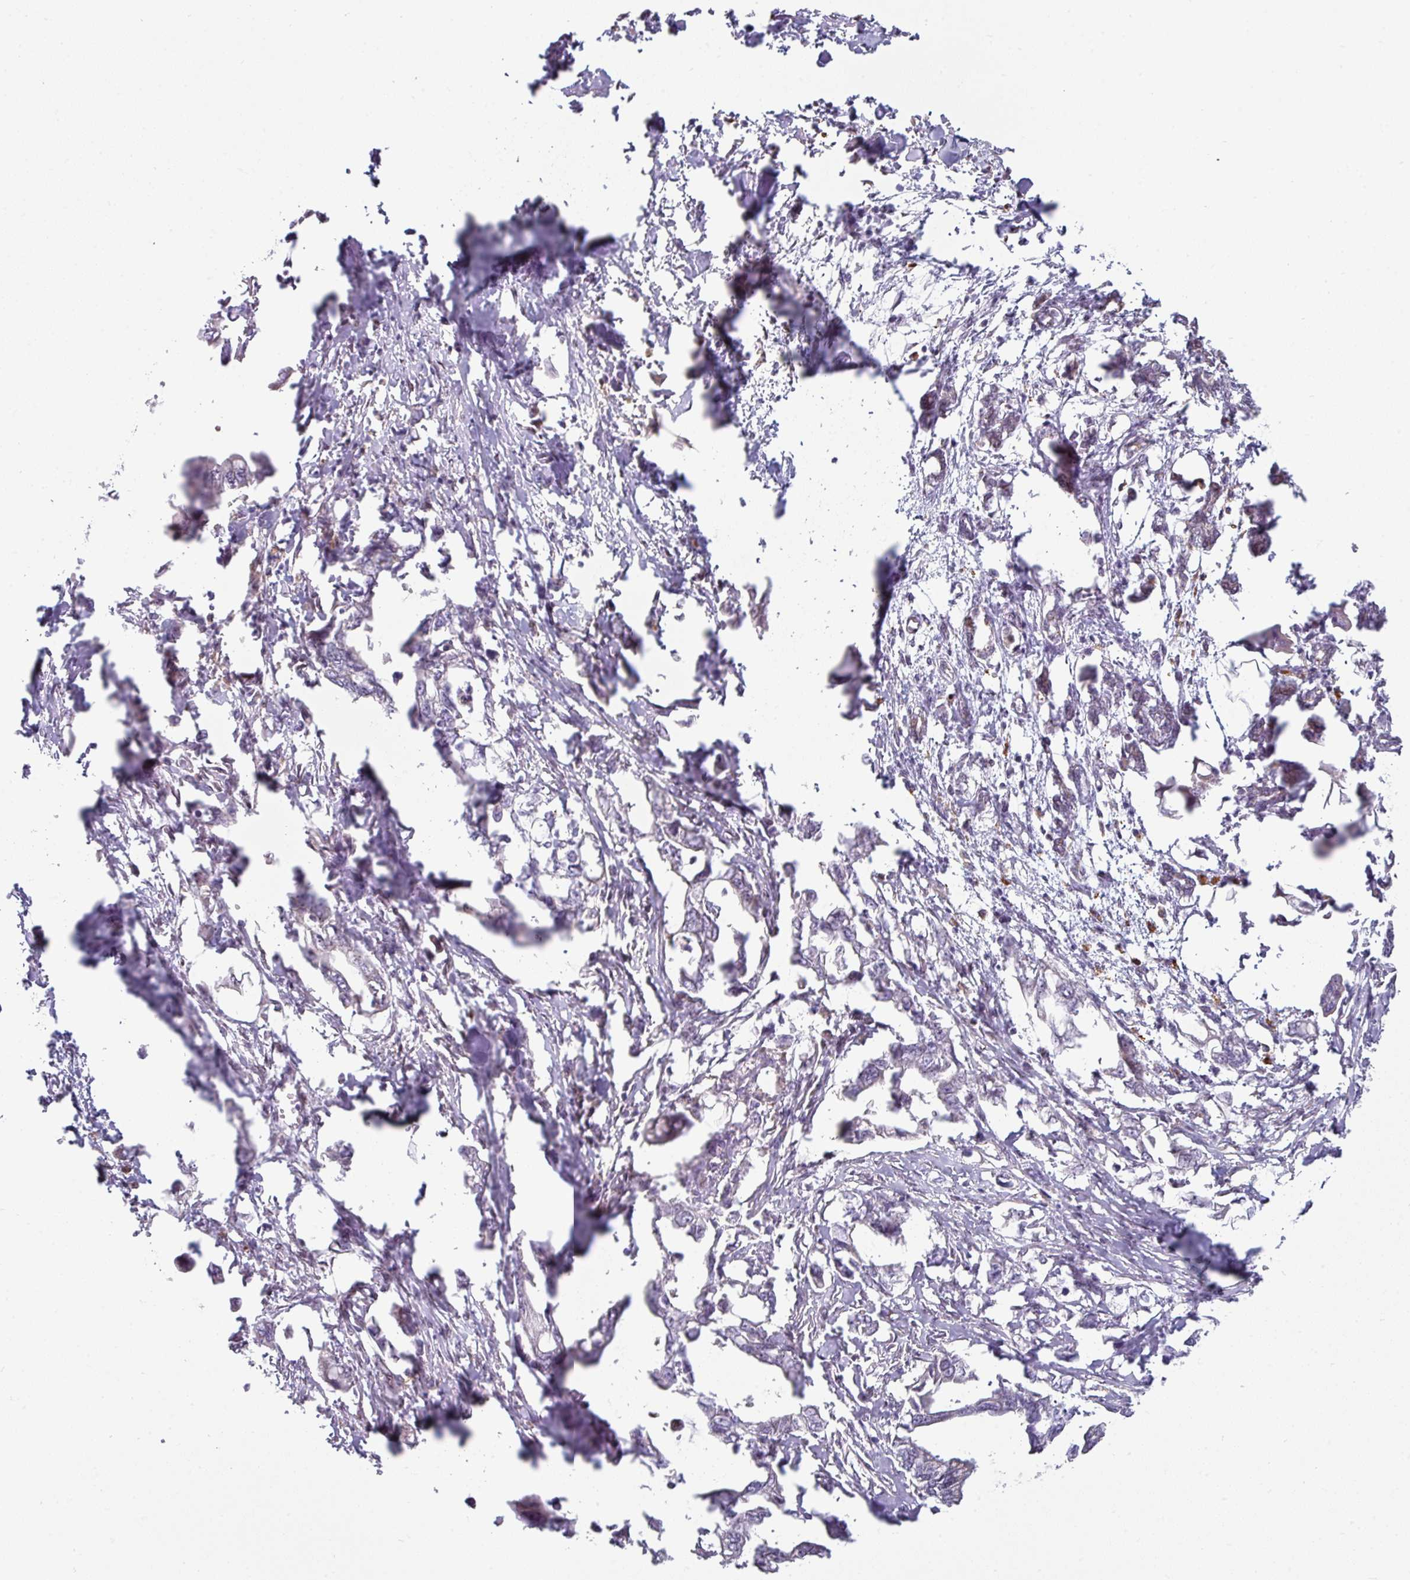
{"staining": {"intensity": "negative", "quantity": "none", "location": "none"}, "tissue": "pancreatic cancer", "cell_type": "Tumor cells", "image_type": "cancer", "snomed": [{"axis": "morphology", "description": "Adenocarcinoma, NOS"}, {"axis": "topography", "description": "Pancreas"}], "caption": "DAB (3,3'-diaminobenzidine) immunohistochemical staining of human pancreatic cancer (adenocarcinoma) exhibits no significant staining in tumor cells.", "gene": "SWSAP1", "patient": {"sex": "male", "age": 61}}